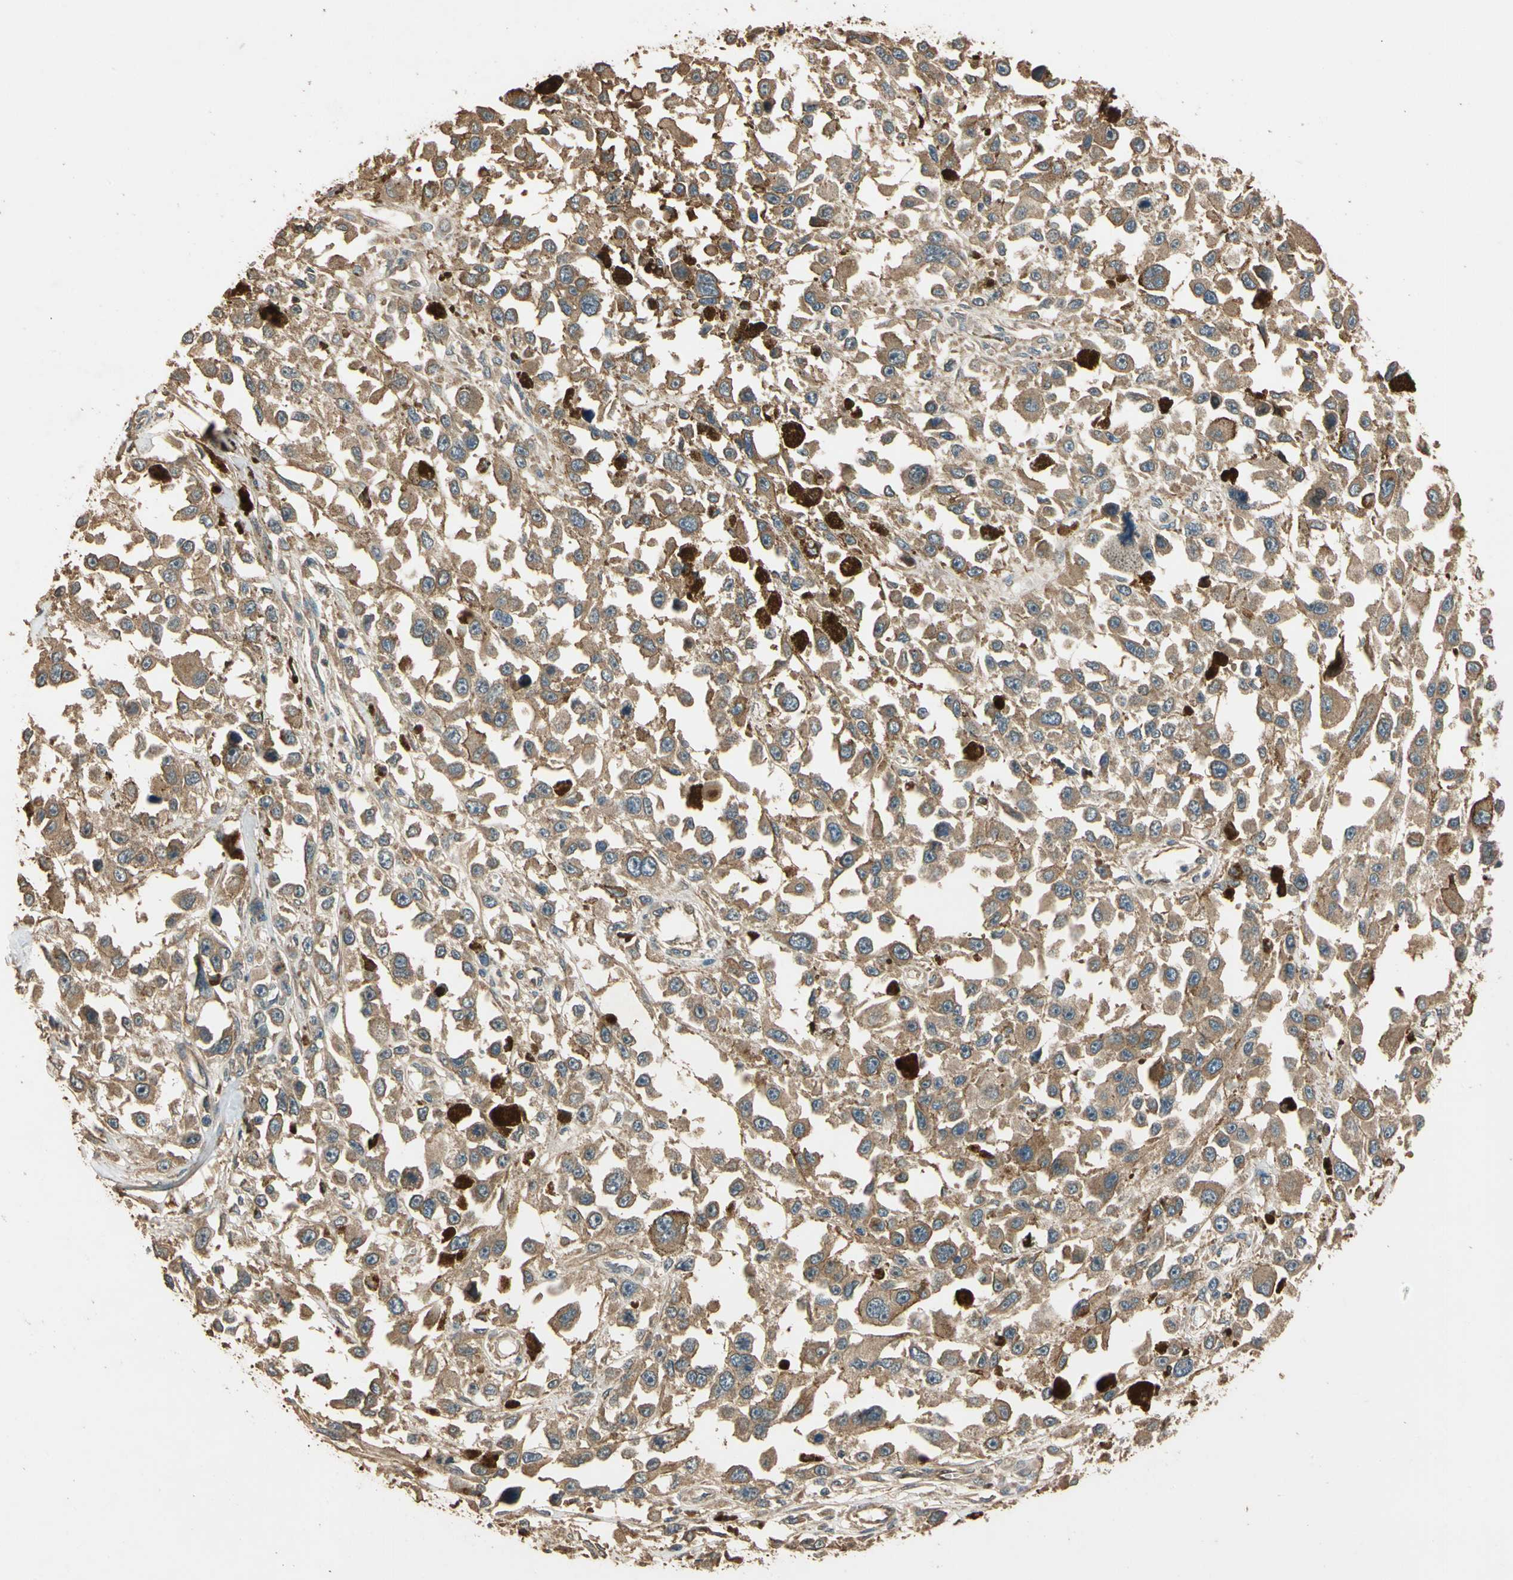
{"staining": {"intensity": "moderate", "quantity": ">75%", "location": "cytoplasmic/membranous"}, "tissue": "melanoma", "cell_type": "Tumor cells", "image_type": "cancer", "snomed": [{"axis": "morphology", "description": "Malignant melanoma, Metastatic site"}, {"axis": "topography", "description": "Lymph node"}], "caption": "Tumor cells demonstrate medium levels of moderate cytoplasmic/membranous positivity in approximately >75% of cells in malignant melanoma (metastatic site).", "gene": "MGRN1", "patient": {"sex": "male", "age": 59}}